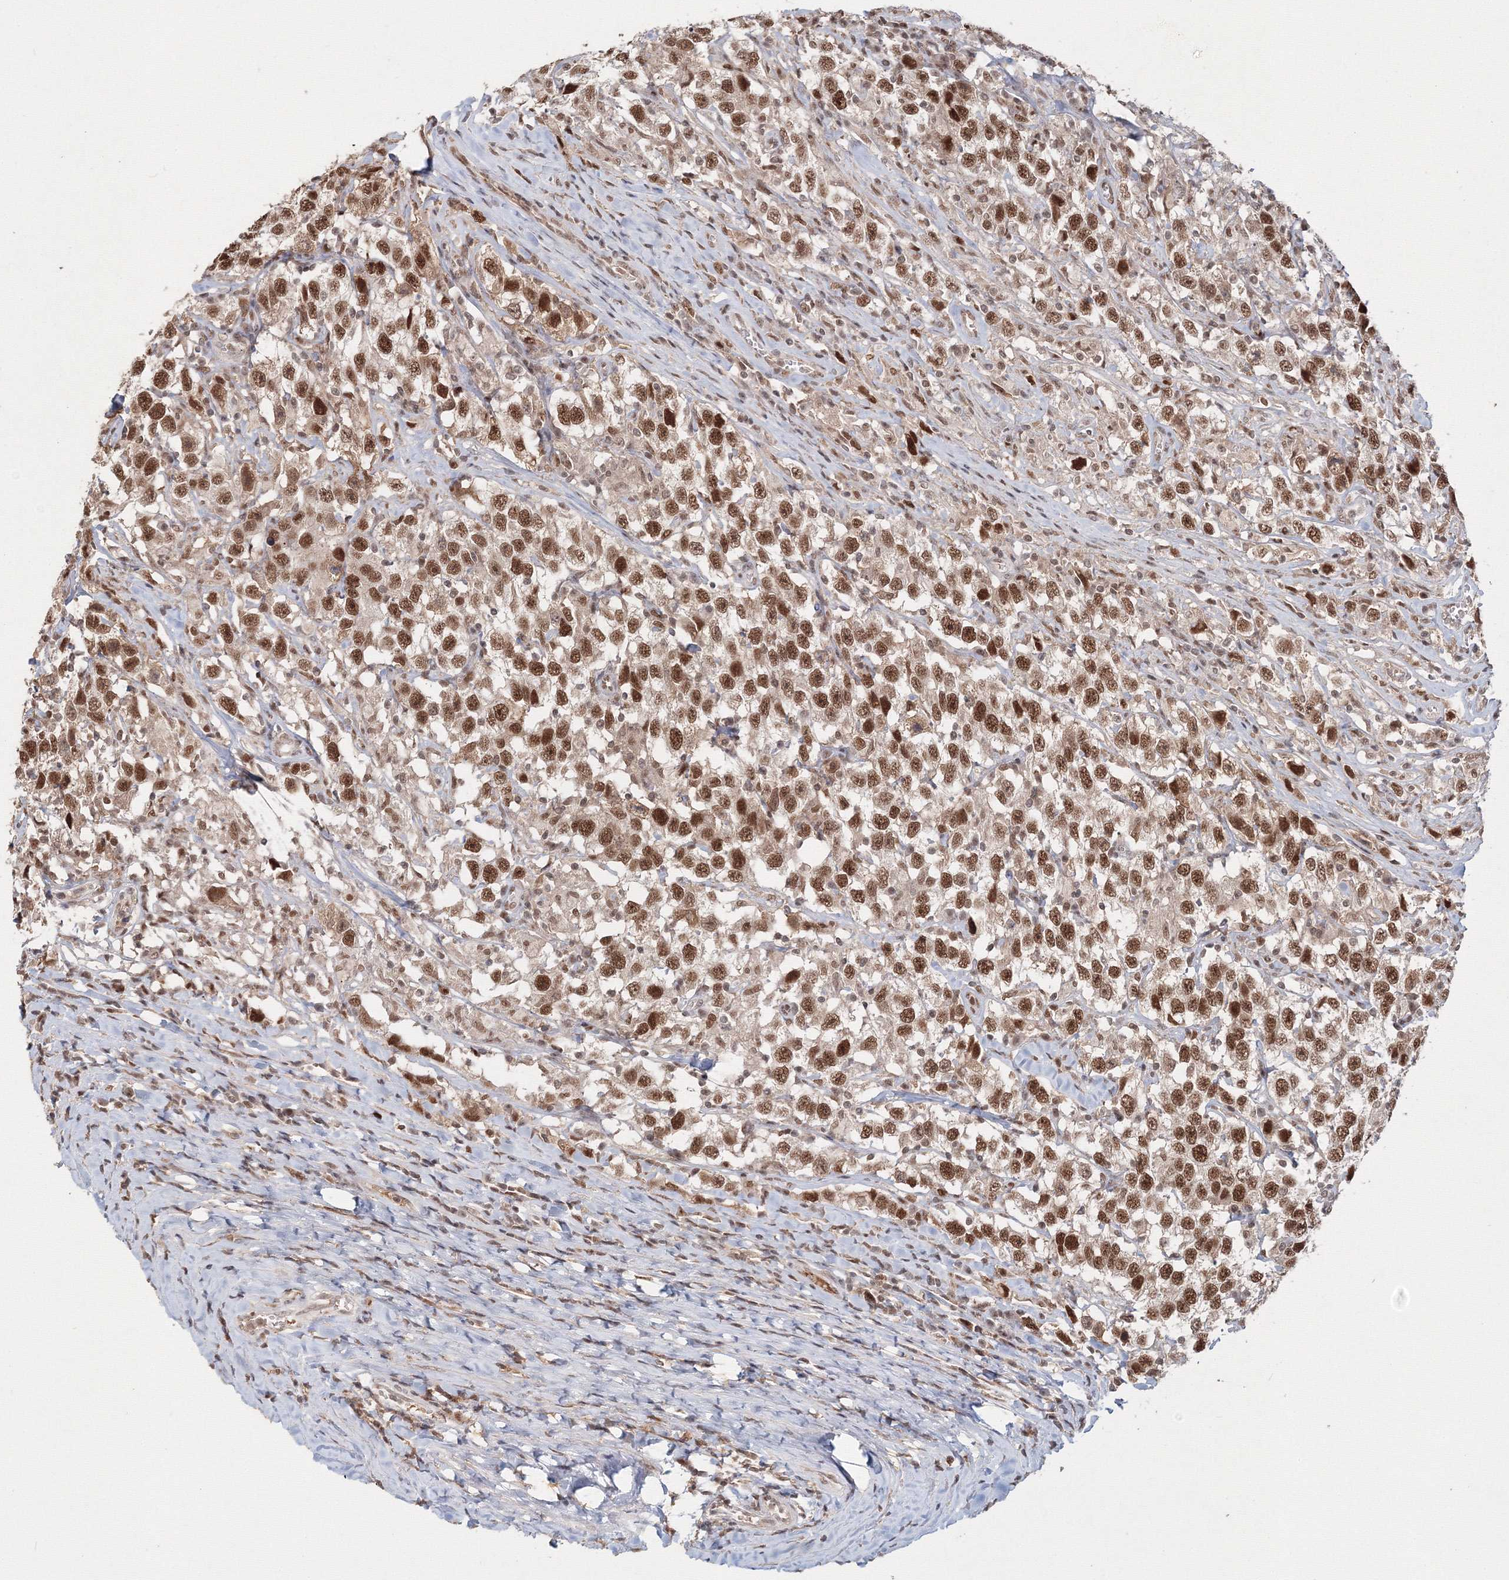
{"staining": {"intensity": "strong", "quantity": "25%-75%", "location": "nuclear"}, "tissue": "testis cancer", "cell_type": "Tumor cells", "image_type": "cancer", "snomed": [{"axis": "morphology", "description": "Seminoma, NOS"}, {"axis": "topography", "description": "Testis"}], "caption": "The image exhibits staining of testis cancer, revealing strong nuclear protein expression (brown color) within tumor cells.", "gene": "IWS1", "patient": {"sex": "male", "age": 41}}